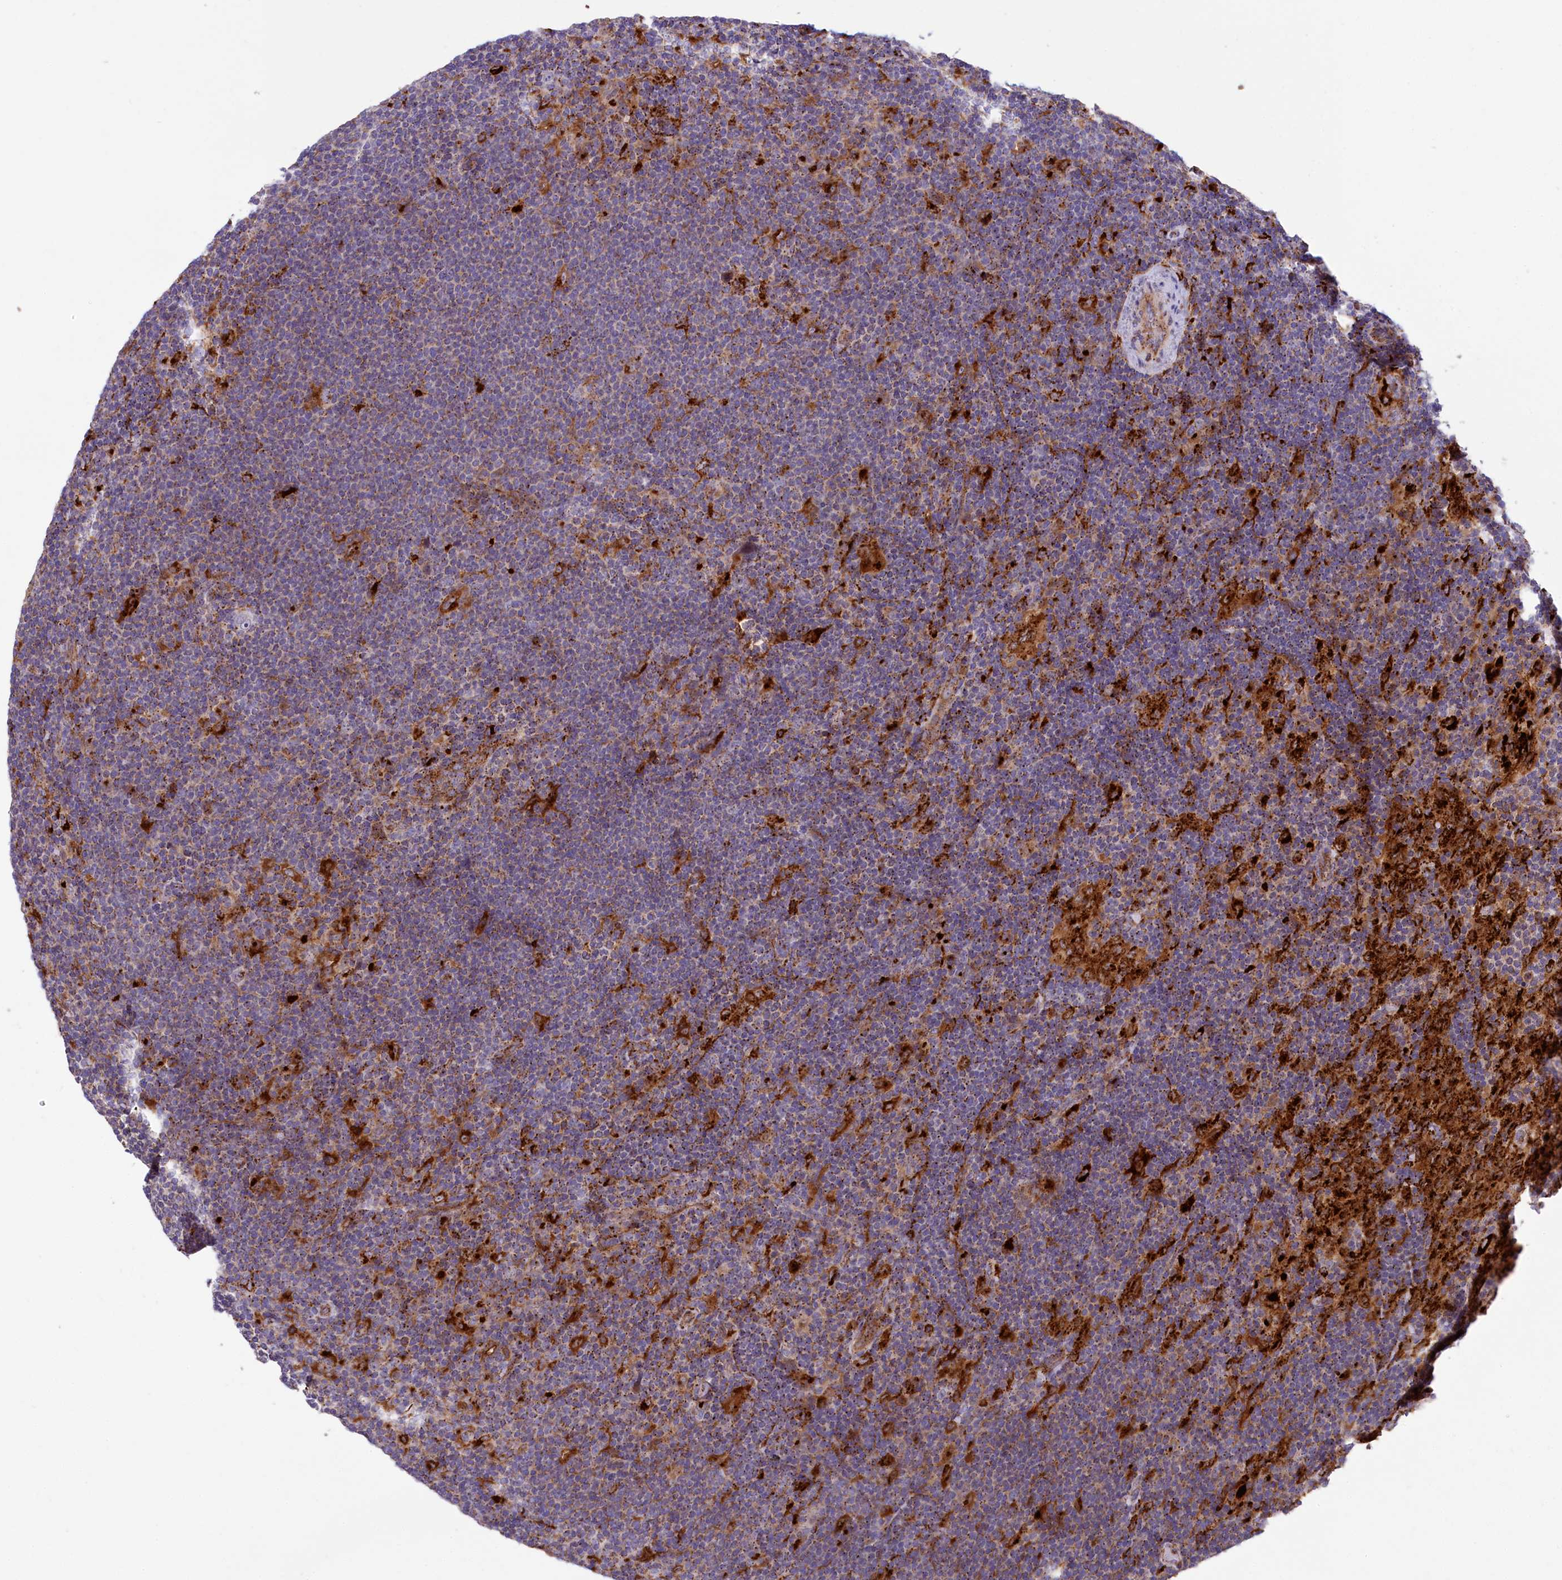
{"staining": {"intensity": "negative", "quantity": "none", "location": "none"}, "tissue": "lymphoma", "cell_type": "Tumor cells", "image_type": "cancer", "snomed": [{"axis": "morphology", "description": "Hodgkin's disease, NOS"}, {"axis": "topography", "description": "Lymph node"}], "caption": "Lymphoma was stained to show a protein in brown. There is no significant staining in tumor cells.", "gene": "MAN2B1", "patient": {"sex": "female", "age": 57}}